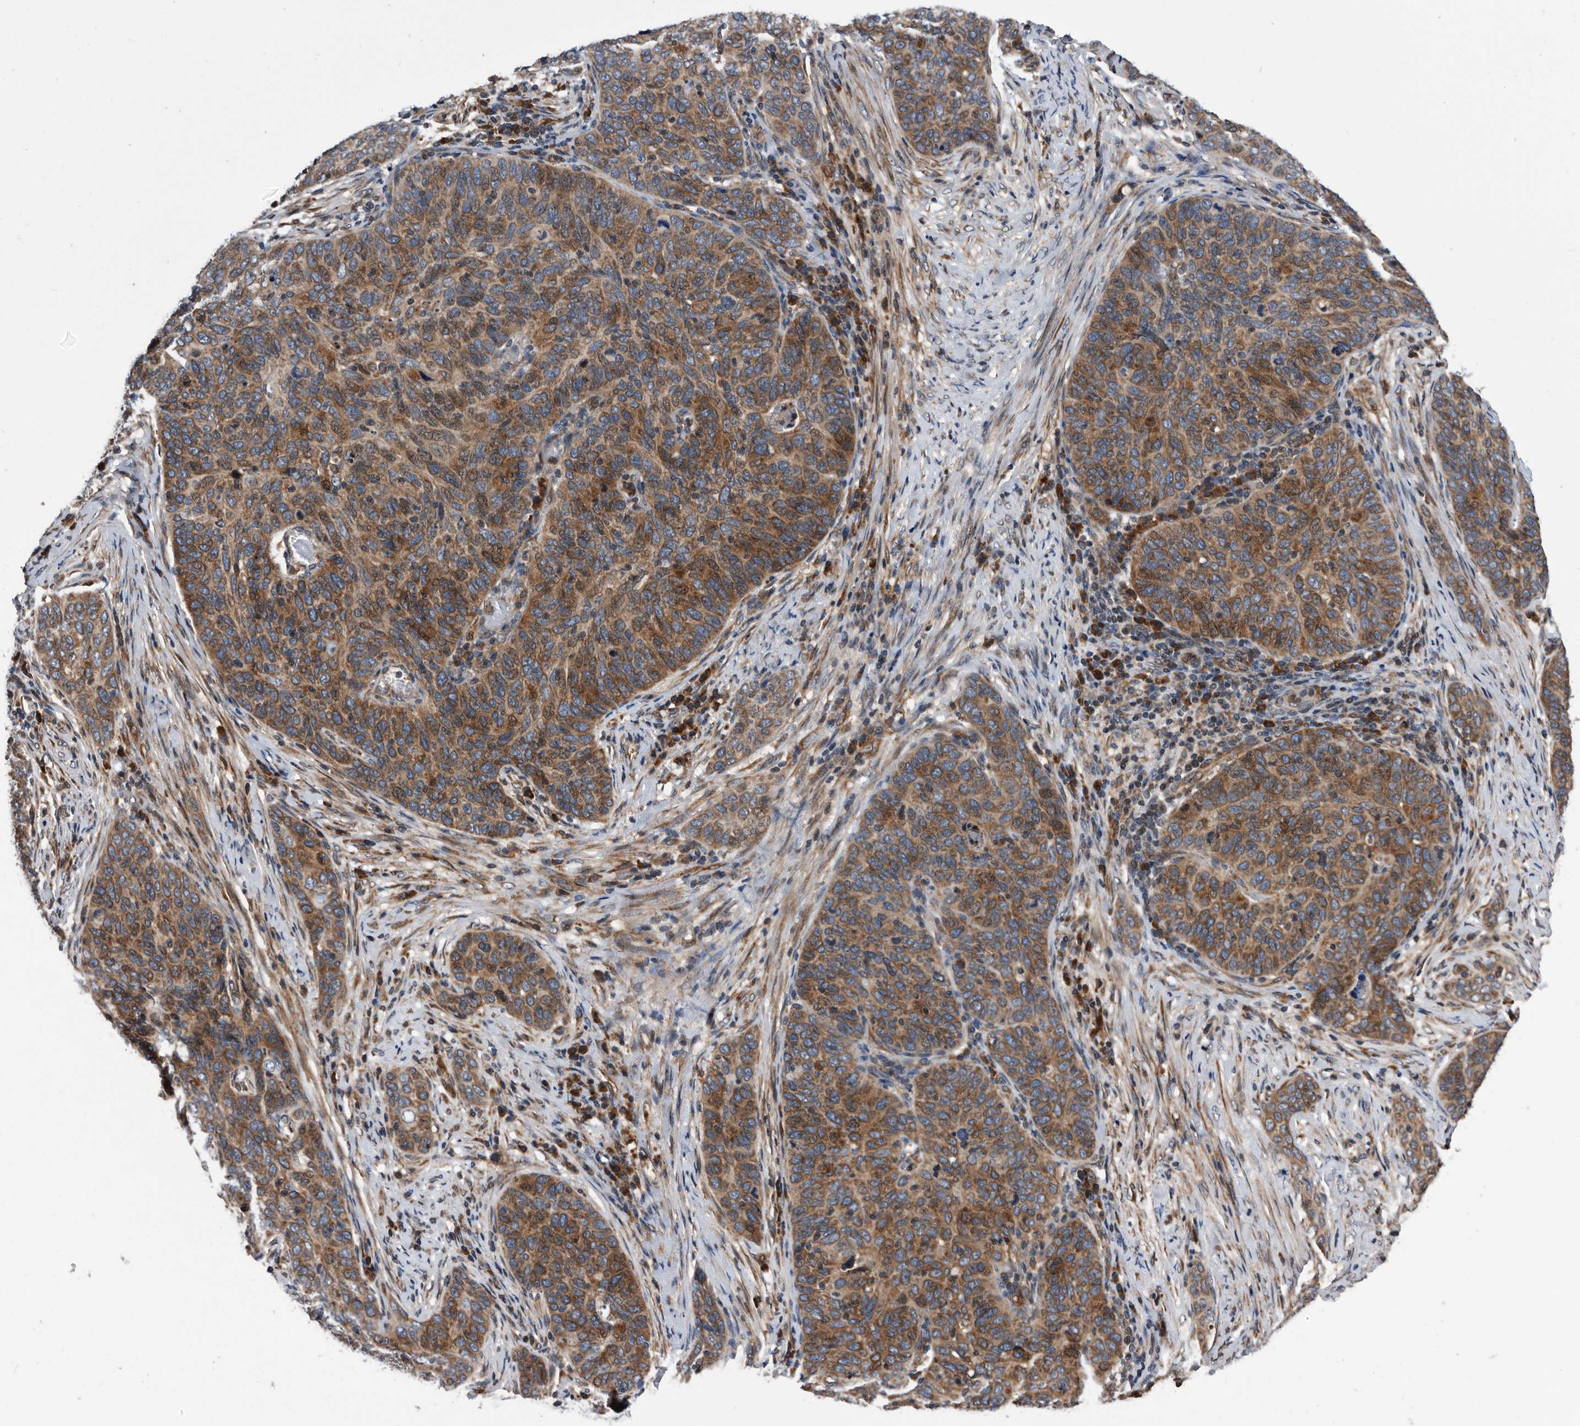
{"staining": {"intensity": "strong", "quantity": ">75%", "location": "cytoplasmic/membranous"}, "tissue": "cervical cancer", "cell_type": "Tumor cells", "image_type": "cancer", "snomed": [{"axis": "morphology", "description": "Squamous cell carcinoma, NOS"}, {"axis": "topography", "description": "Cervix"}], "caption": "Protein staining shows strong cytoplasmic/membranous positivity in approximately >75% of tumor cells in cervical squamous cell carcinoma. (DAB (3,3'-diaminobenzidine) = brown stain, brightfield microscopy at high magnification).", "gene": "SERINC2", "patient": {"sex": "female", "age": 60}}